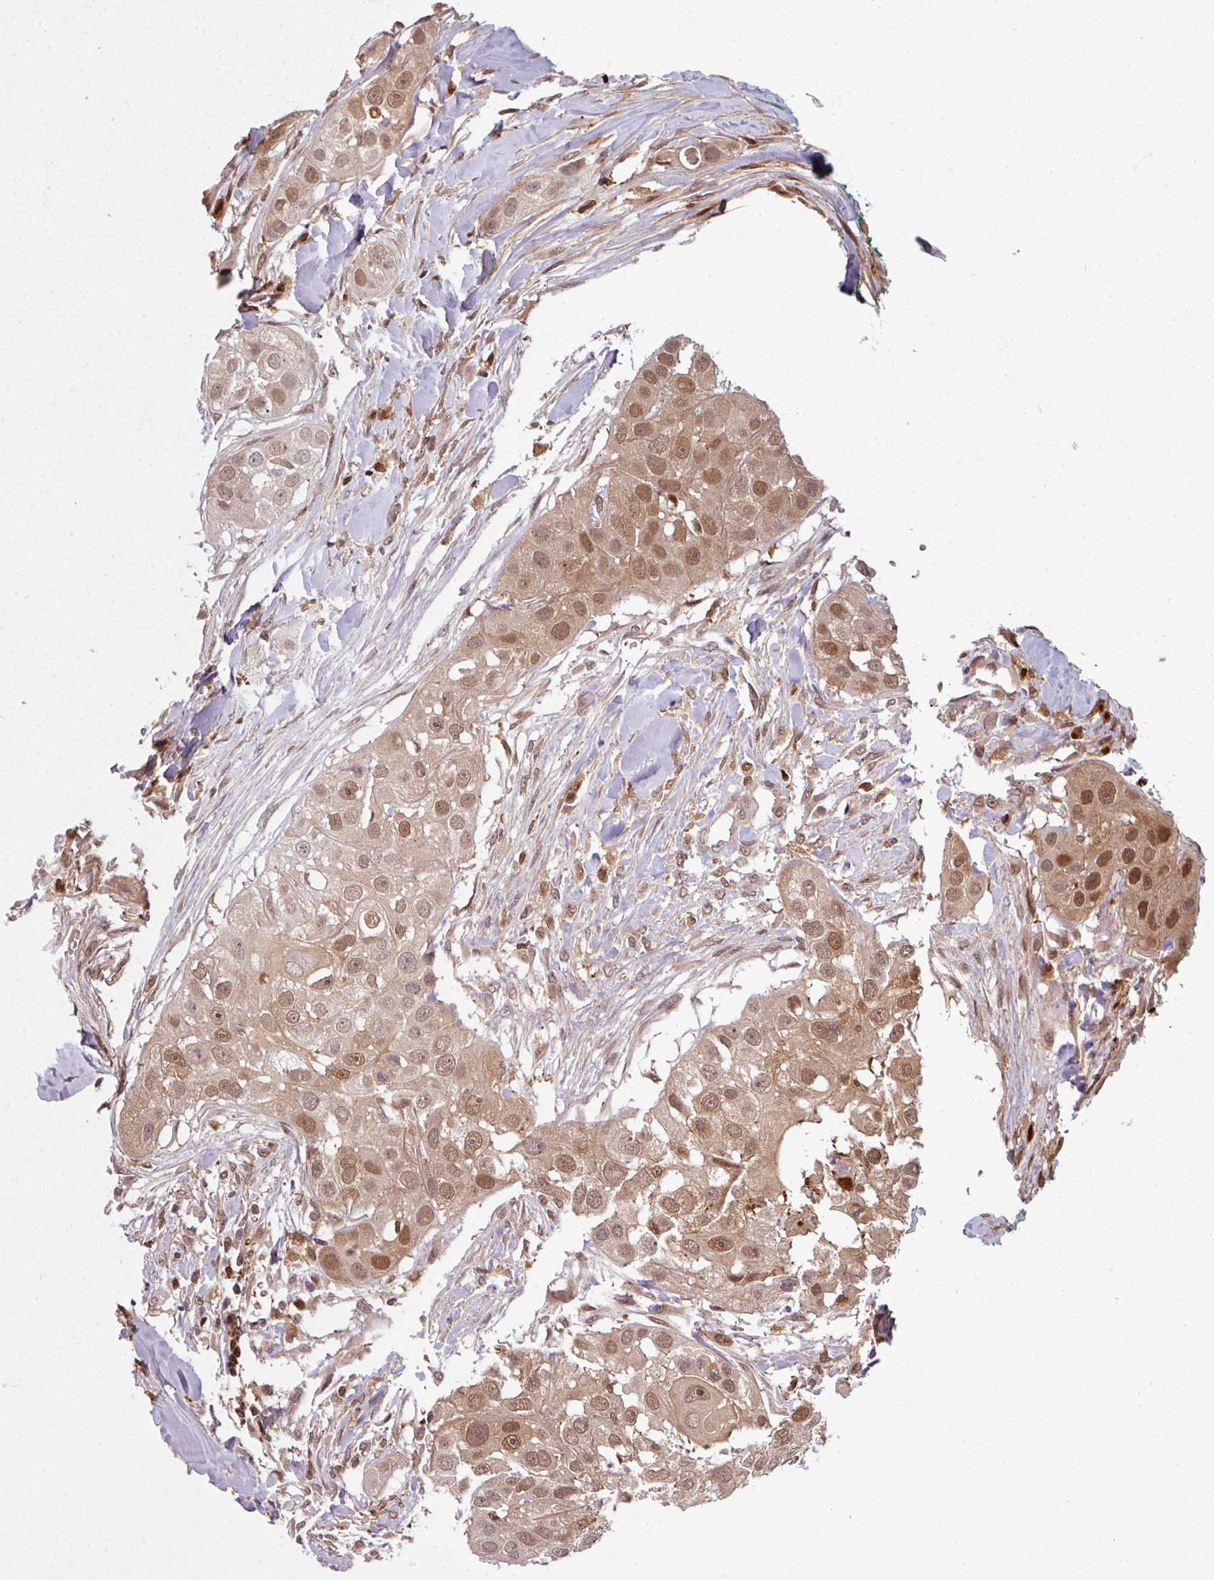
{"staining": {"intensity": "moderate", "quantity": ">75%", "location": "cytoplasmic/membranous,nuclear"}, "tissue": "head and neck cancer", "cell_type": "Tumor cells", "image_type": "cancer", "snomed": [{"axis": "morphology", "description": "Normal tissue, NOS"}, {"axis": "morphology", "description": "Squamous cell carcinoma, NOS"}, {"axis": "topography", "description": "Skeletal muscle"}, {"axis": "topography", "description": "Head-Neck"}], "caption": "A brown stain labels moderate cytoplasmic/membranous and nuclear positivity of a protein in squamous cell carcinoma (head and neck) tumor cells. (IHC, brightfield microscopy, high magnification).", "gene": "KCTD11", "patient": {"sex": "male", "age": 51}}